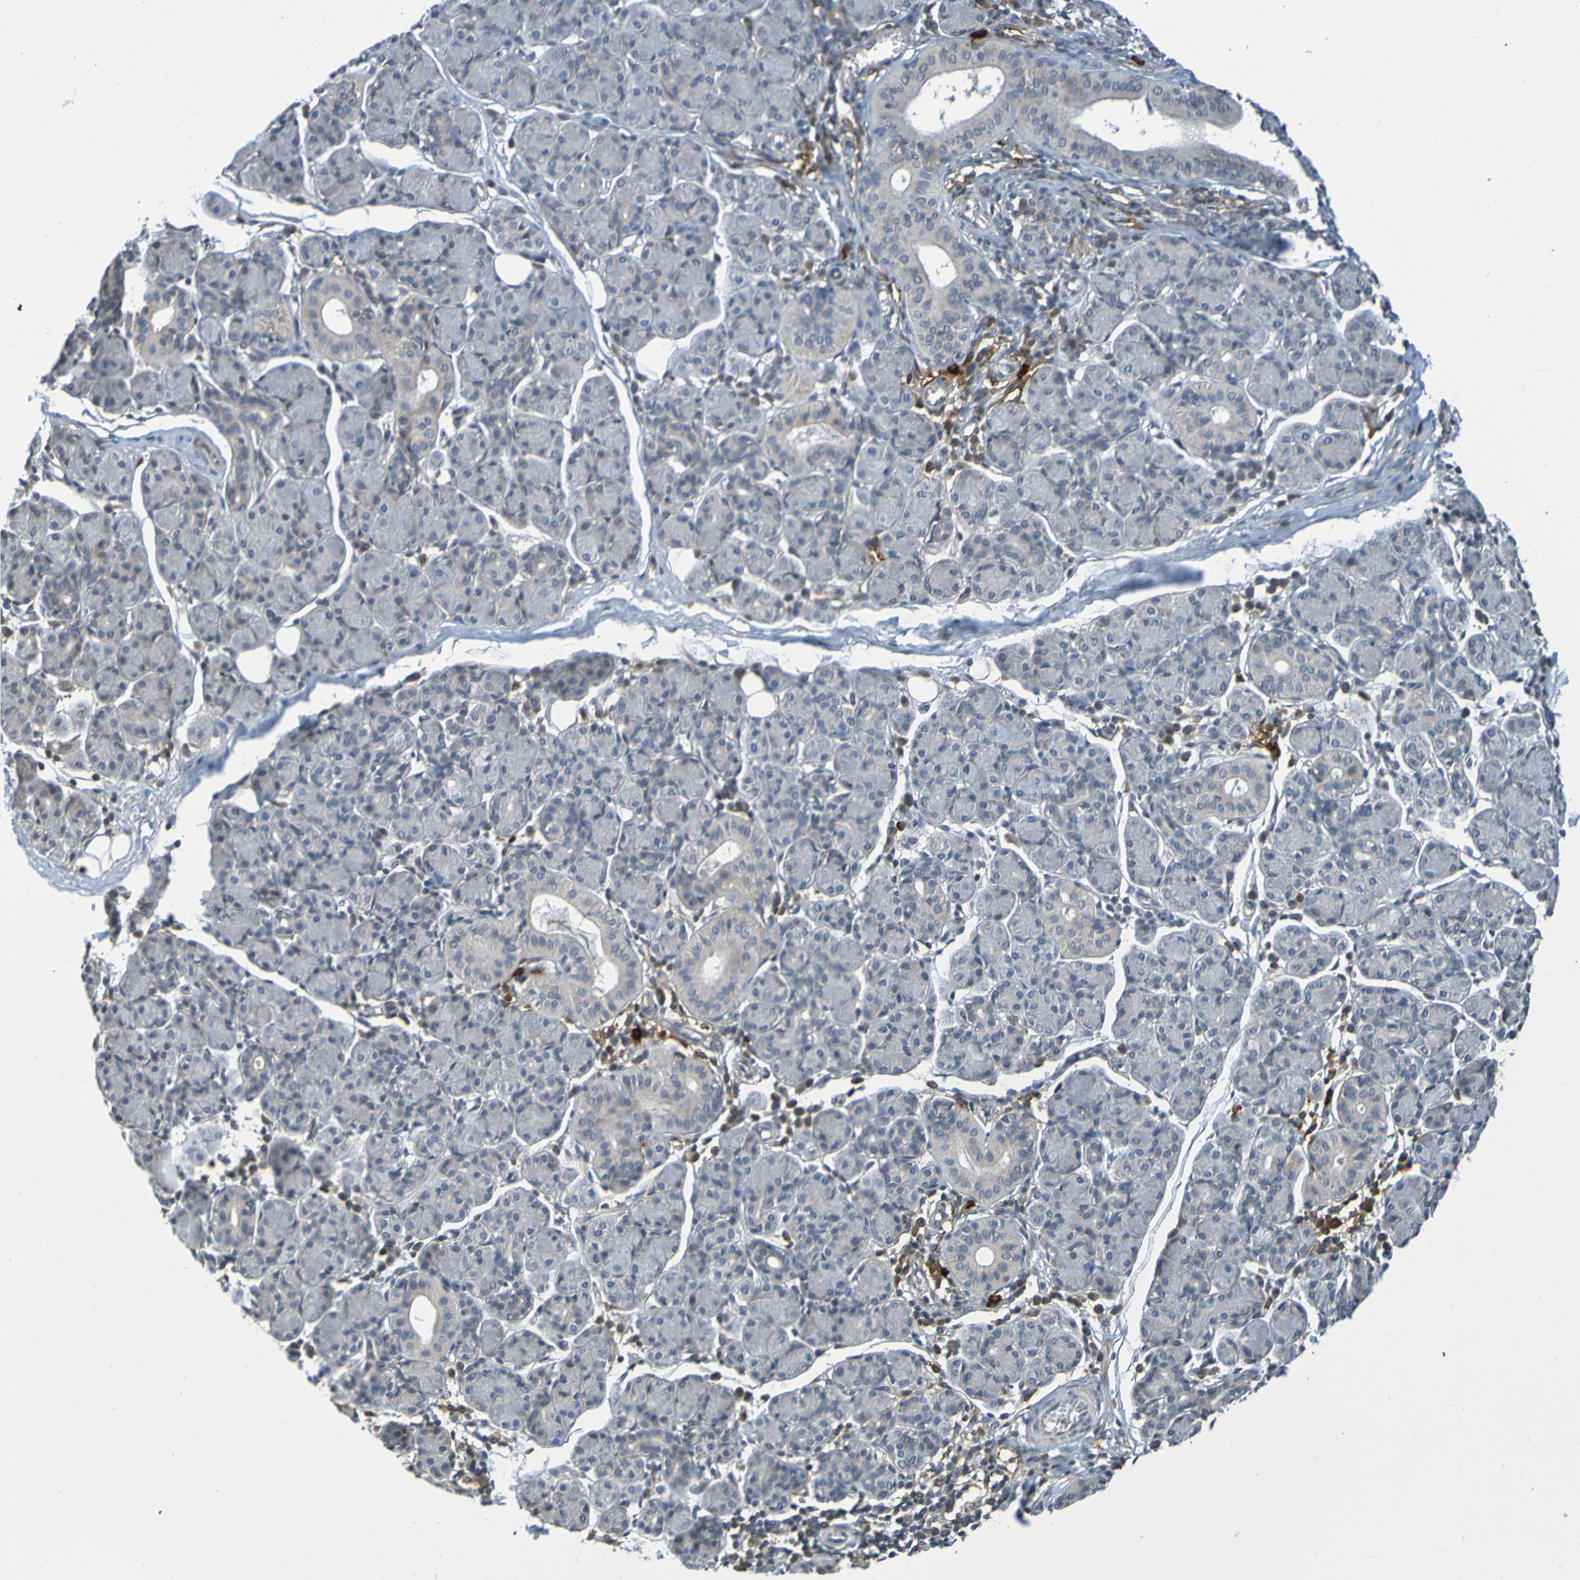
{"staining": {"intensity": "weak", "quantity": "<25%", "location": "cytoplasmic/membranous"}, "tissue": "salivary gland", "cell_type": "Glandular cells", "image_type": "normal", "snomed": [{"axis": "morphology", "description": "Normal tissue, NOS"}, {"axis": "morphology", "description": "Inflammation, NOS"}, {"axis": "topography", "description": "Lymph node"}, {"axis": "topography", "description": "Salivary gland"}], "caption": "Immunohistochemical staining of benign human salivary gland exhibits no significant positivity in glandular cells. (DAB (3,3'-diaminobenzidine) immunohistochemistry with hematoxylin counter stain).", "gene": "C3AR1", "patient": {"sex": "male", "age": 3}}